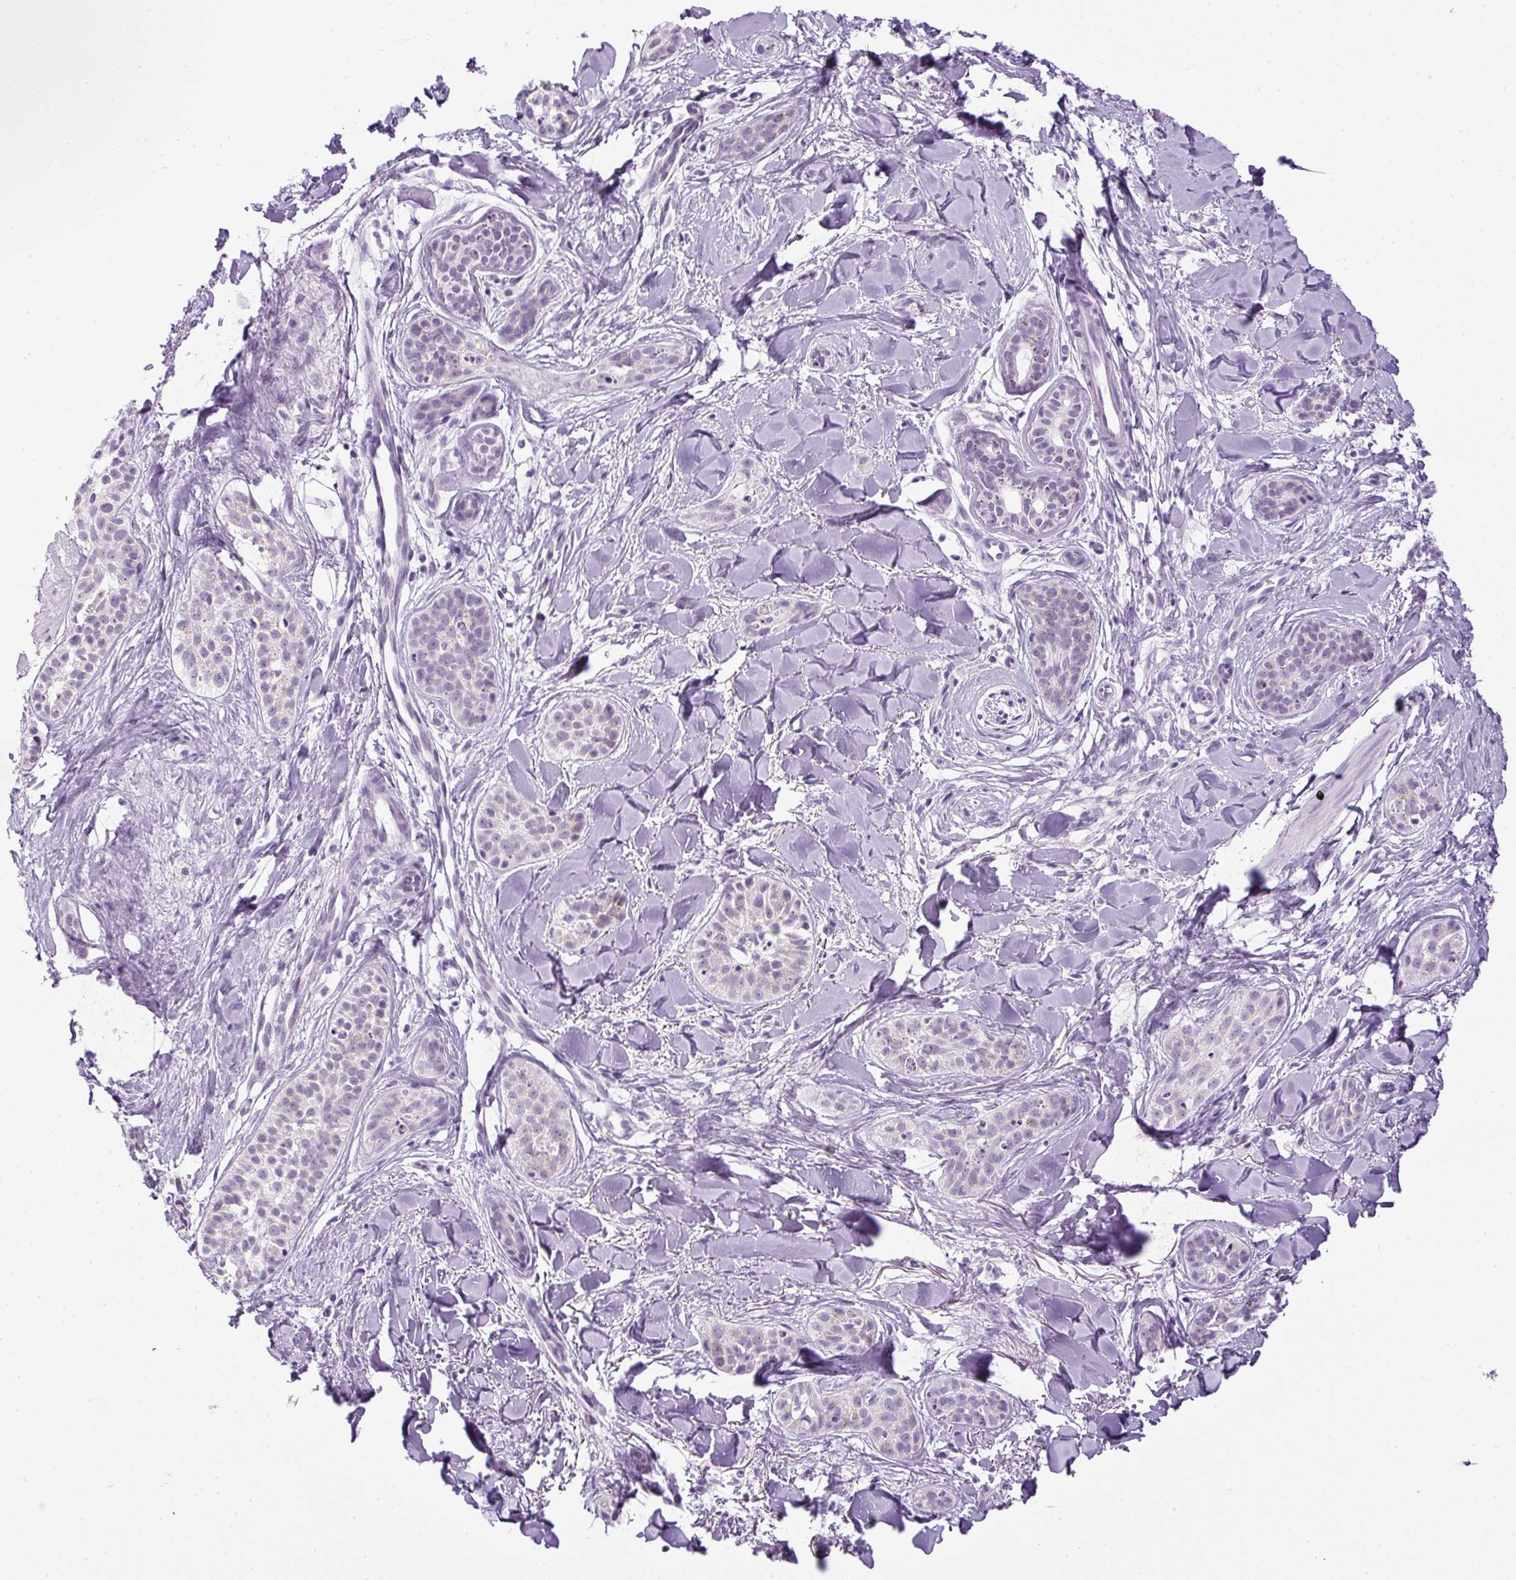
{"staining": {"intensity": "negative", "quantity": "none", "location": "none"}, "tissue": "skin cancer", "cell_type": "Tumor cells", "image_type": "cancer", "snomed": [{"axis": "morphology", "description": "Basal cell carcinoma"}, {"axis": "topography", "description": "Skin"}], "caption": "DAB immunohistochemical staining of skin cancer exhibits no significant staining in tumor cells.", "gene": "RHBDD2", "patient": {"sex": "male", "age": 52}}